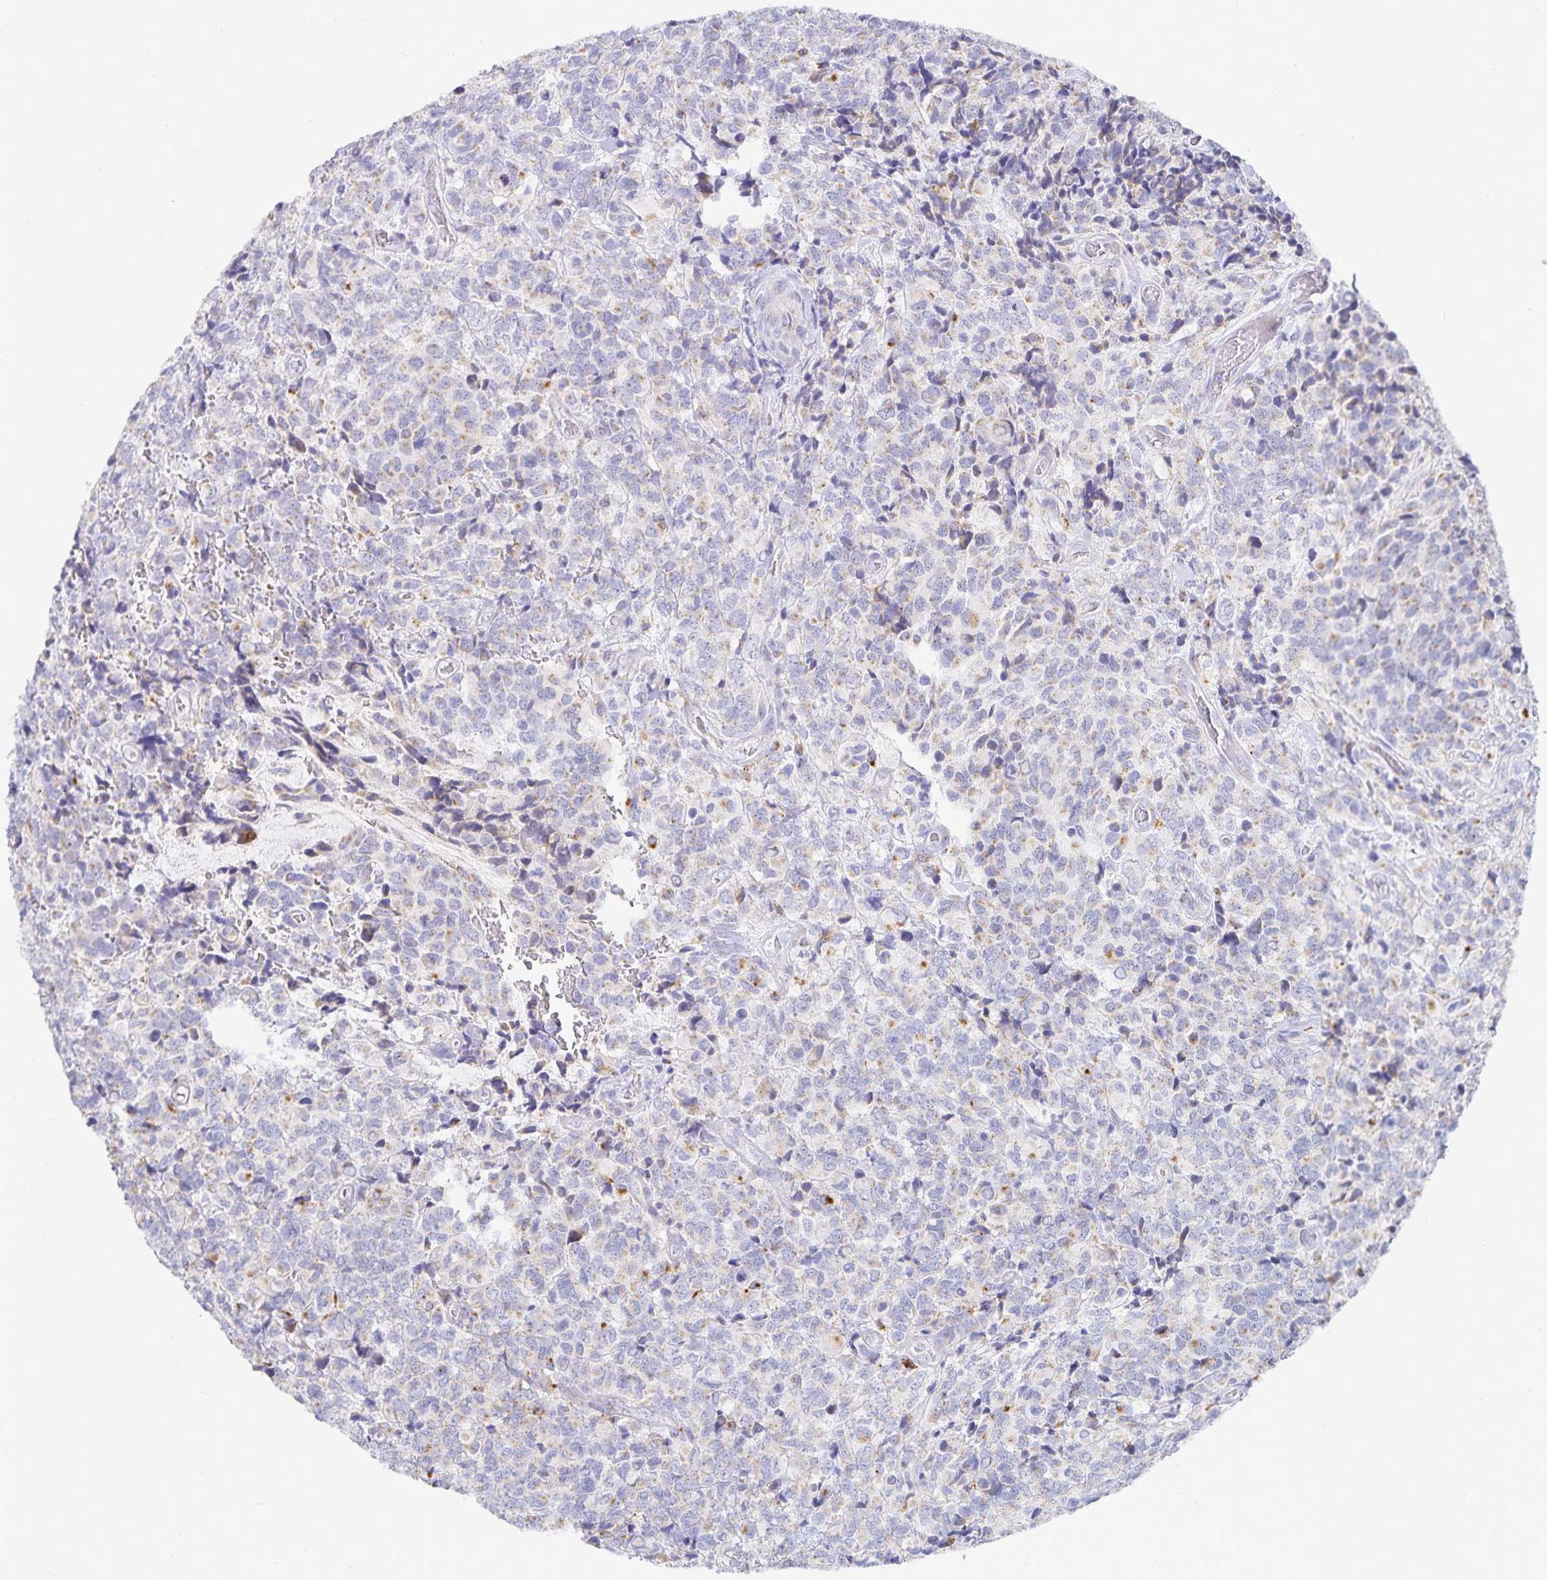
{"staining": {"intensity": "weak", "quantity": "<25%", "location": "cytoplasmic/membranous"}, "tissue": "glioma", "cell_type": "Tumor cells", "image_type": "cancer", "snomed": [{"axis": "morphology", "description": "Glioma, malignant, High grade"}, {"axis": "topography", "description": "Brain"}], "caption": "IHC histopathology image of human glioma stained for a protein (brown), which shows no positivity in tumor cells. (IHC, brightfield microscopy, high magnification).", "gene": "PKHD1", "patient": {"sex": "male", "age": 39}}